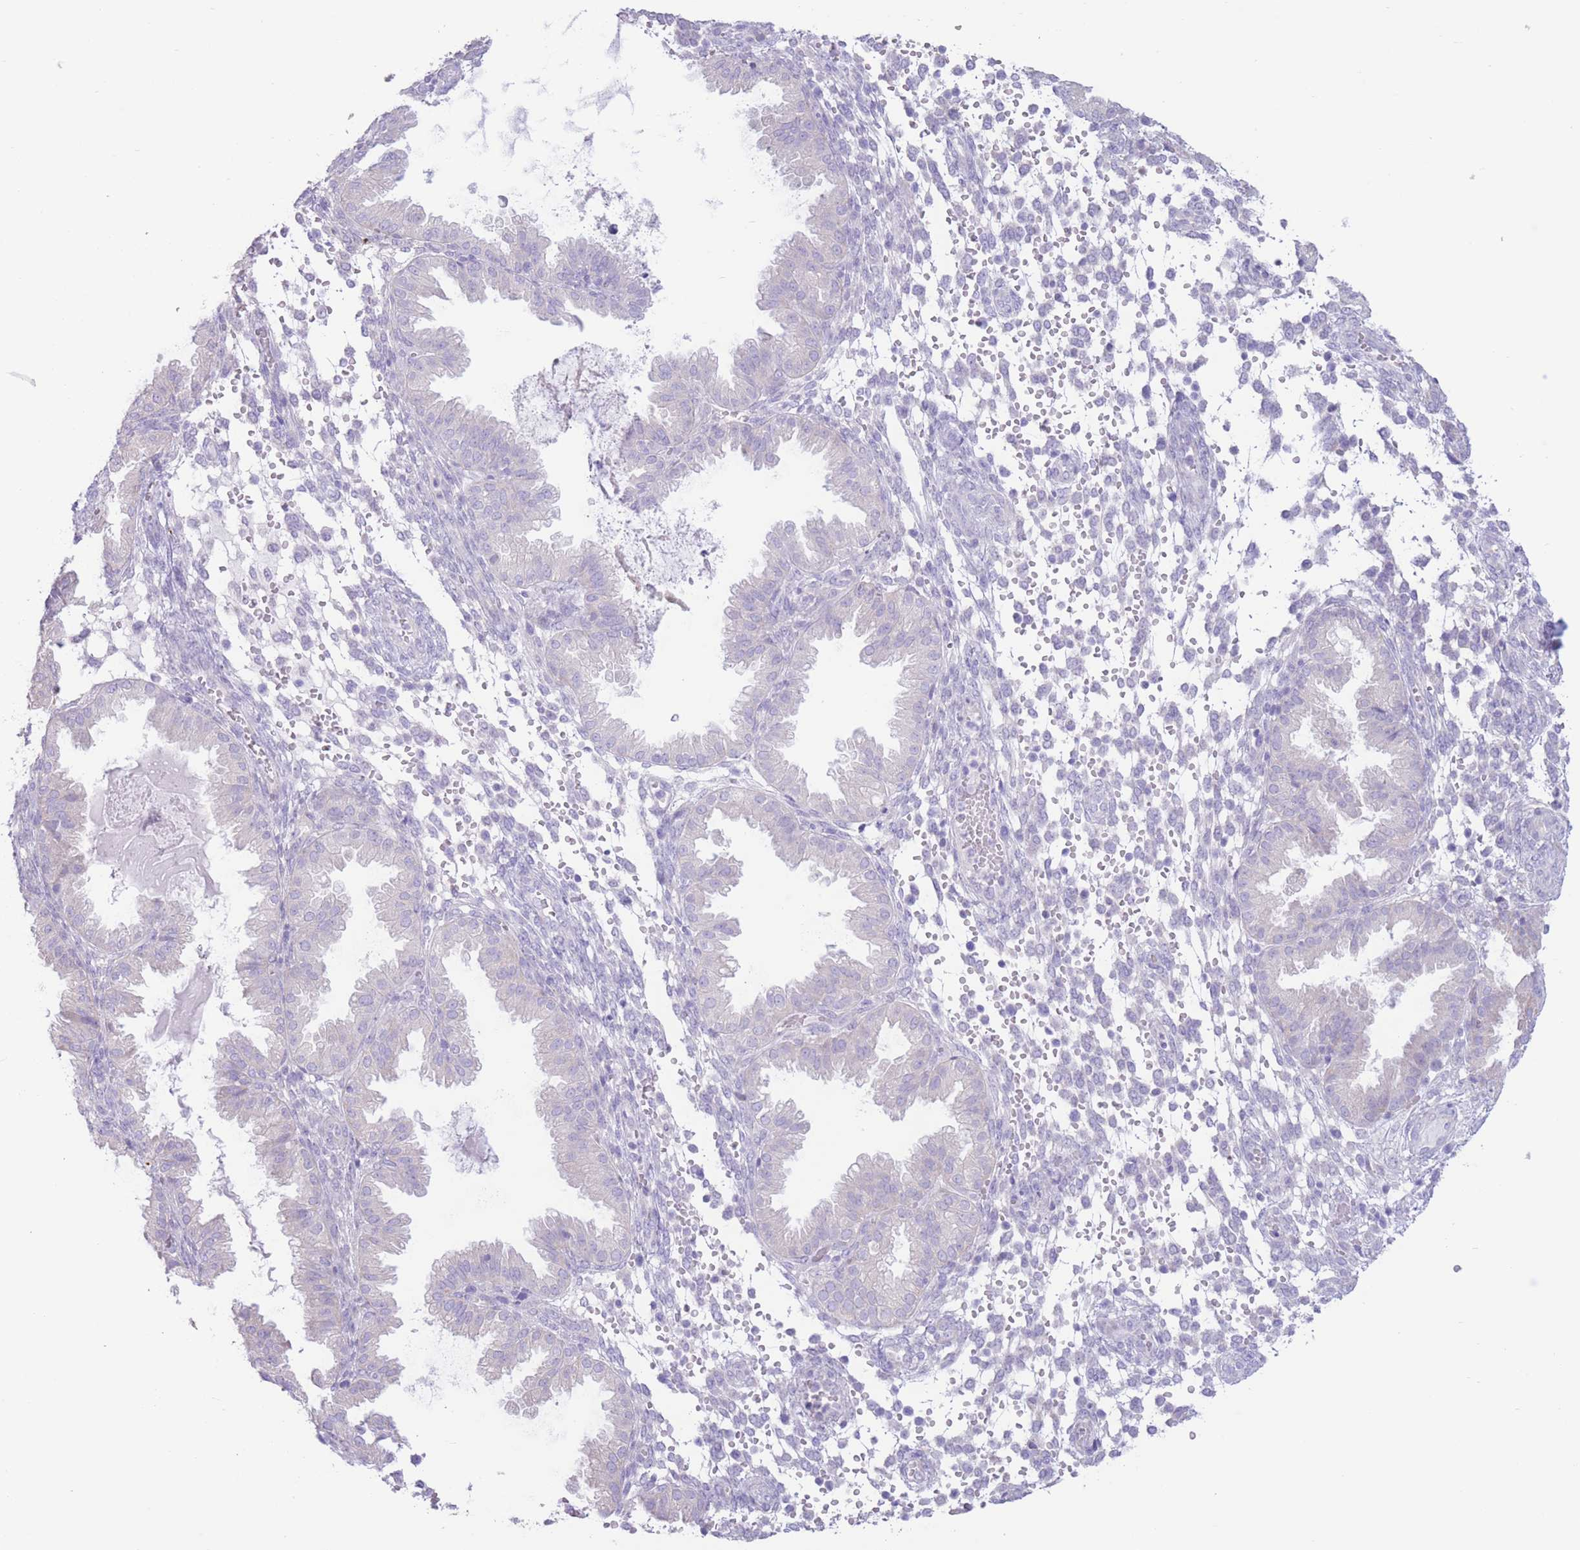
{"staining": {"intensity": "negative", "quantity": "none", "location": "none"}, "tissue": "endometrium", "cell_type": "Cells in endometrial stroma", "image_type": "normal", "snomed": [{"axis": "morphology", "description": "Normal tissue, NOS"}, {"axis": "topography", "description": "Endometrium"}], "caption": "Protein analysis of unremarkable endometrium exhibits no significant expression in cells in endometrial stroma.", "gene": "FAH", "patient": {"sex": "female", "age": 33}}